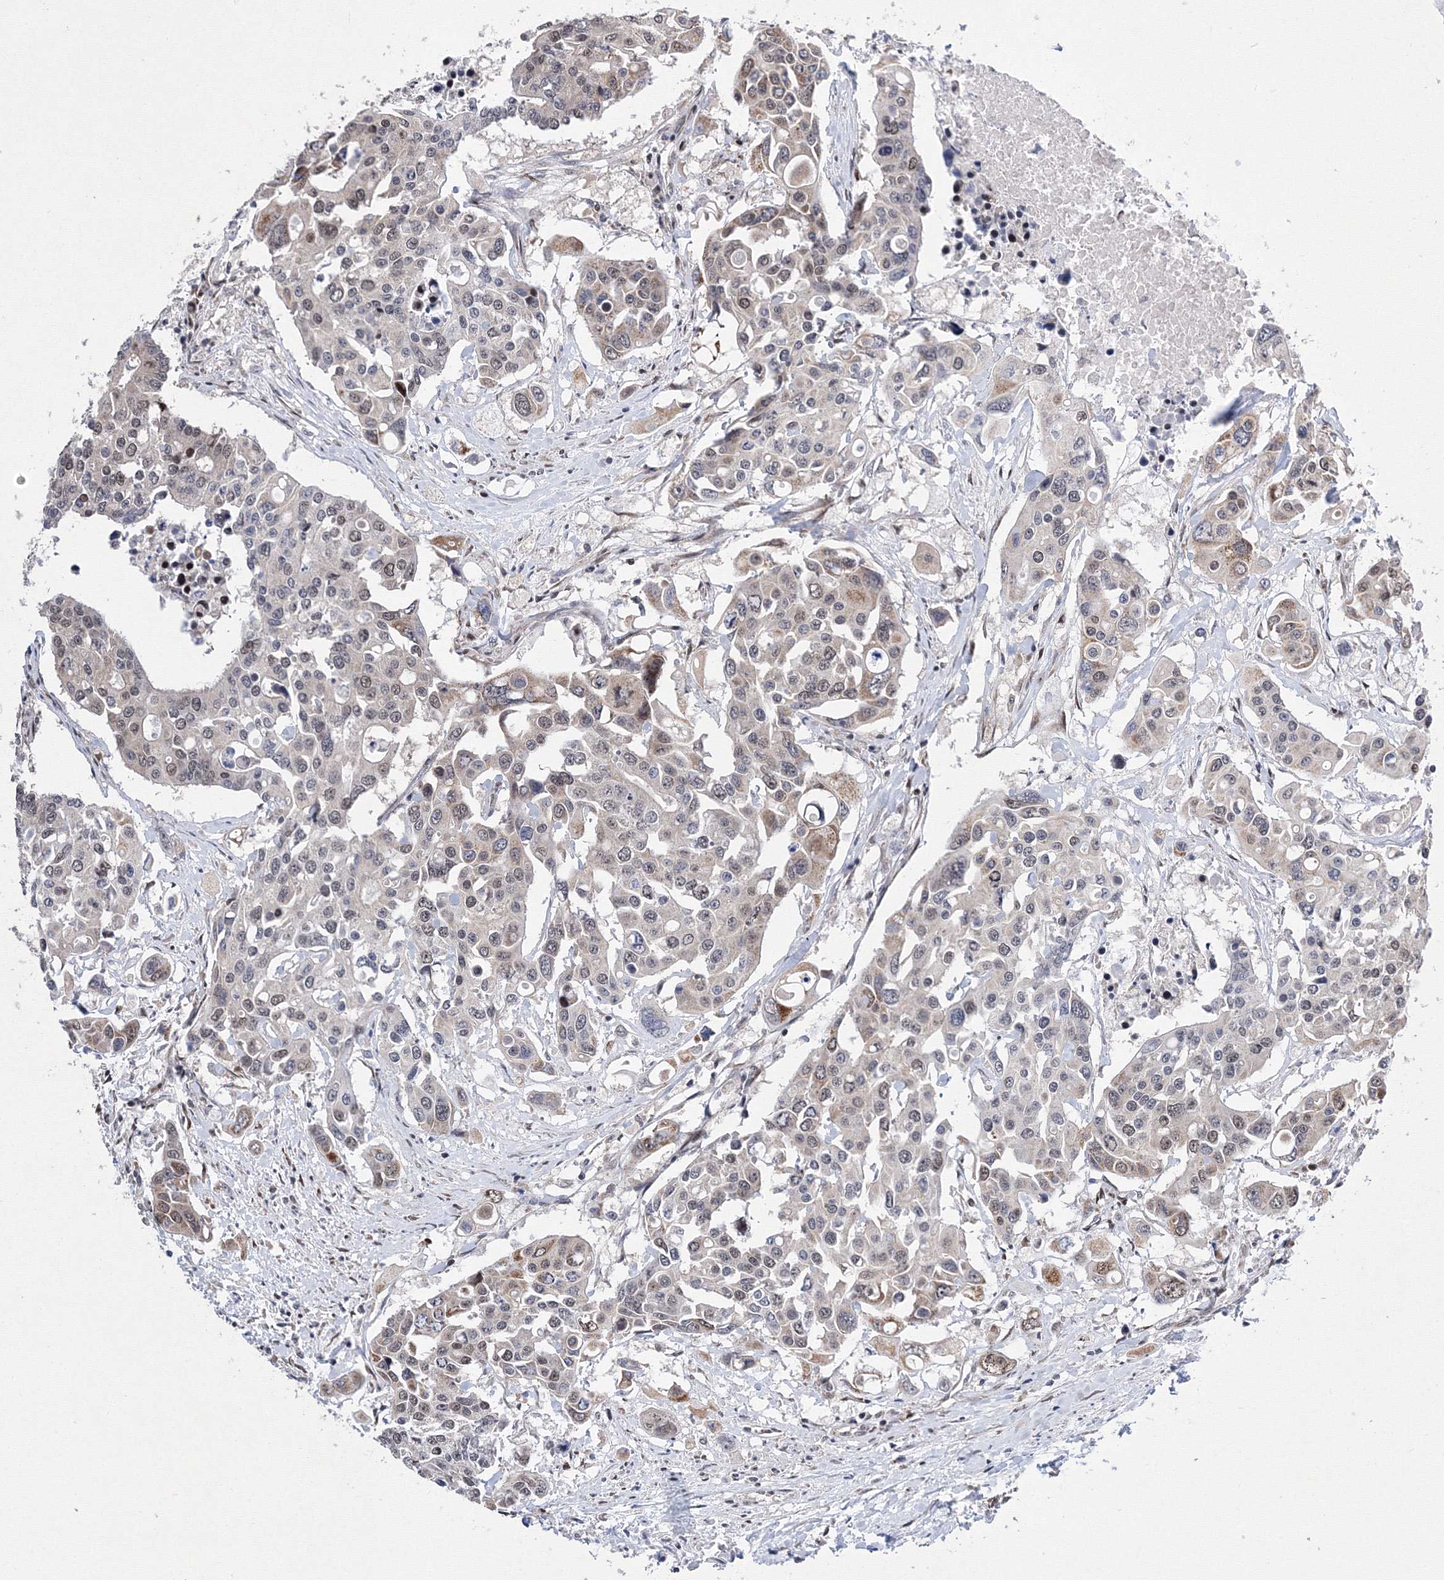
{"staining": {"intensity": "weak", "quantity": "25%-75%", "location": "cytoplasmic/membranous,nuclear"}, "tissue": "colorectal cancer", "cell_type": "Tumor cells", "image_type": "cancer", "snomed": [{"axis": "morphology", "description": "Adenocarcinoma, NOS"}, {"axis": "topography", "description": "Colon"}], "caption": "Immunohistochemistry micrograph of human colorectal cancer (adenocarcinoma) stained for a protein (brown), which displays low levels of weak cytoplasmic/membranous and nuclear staining in approximately 25%-75% of tumor cells.", "gene": "GPN1", "patient": {"sex": "male", "age": 77}}